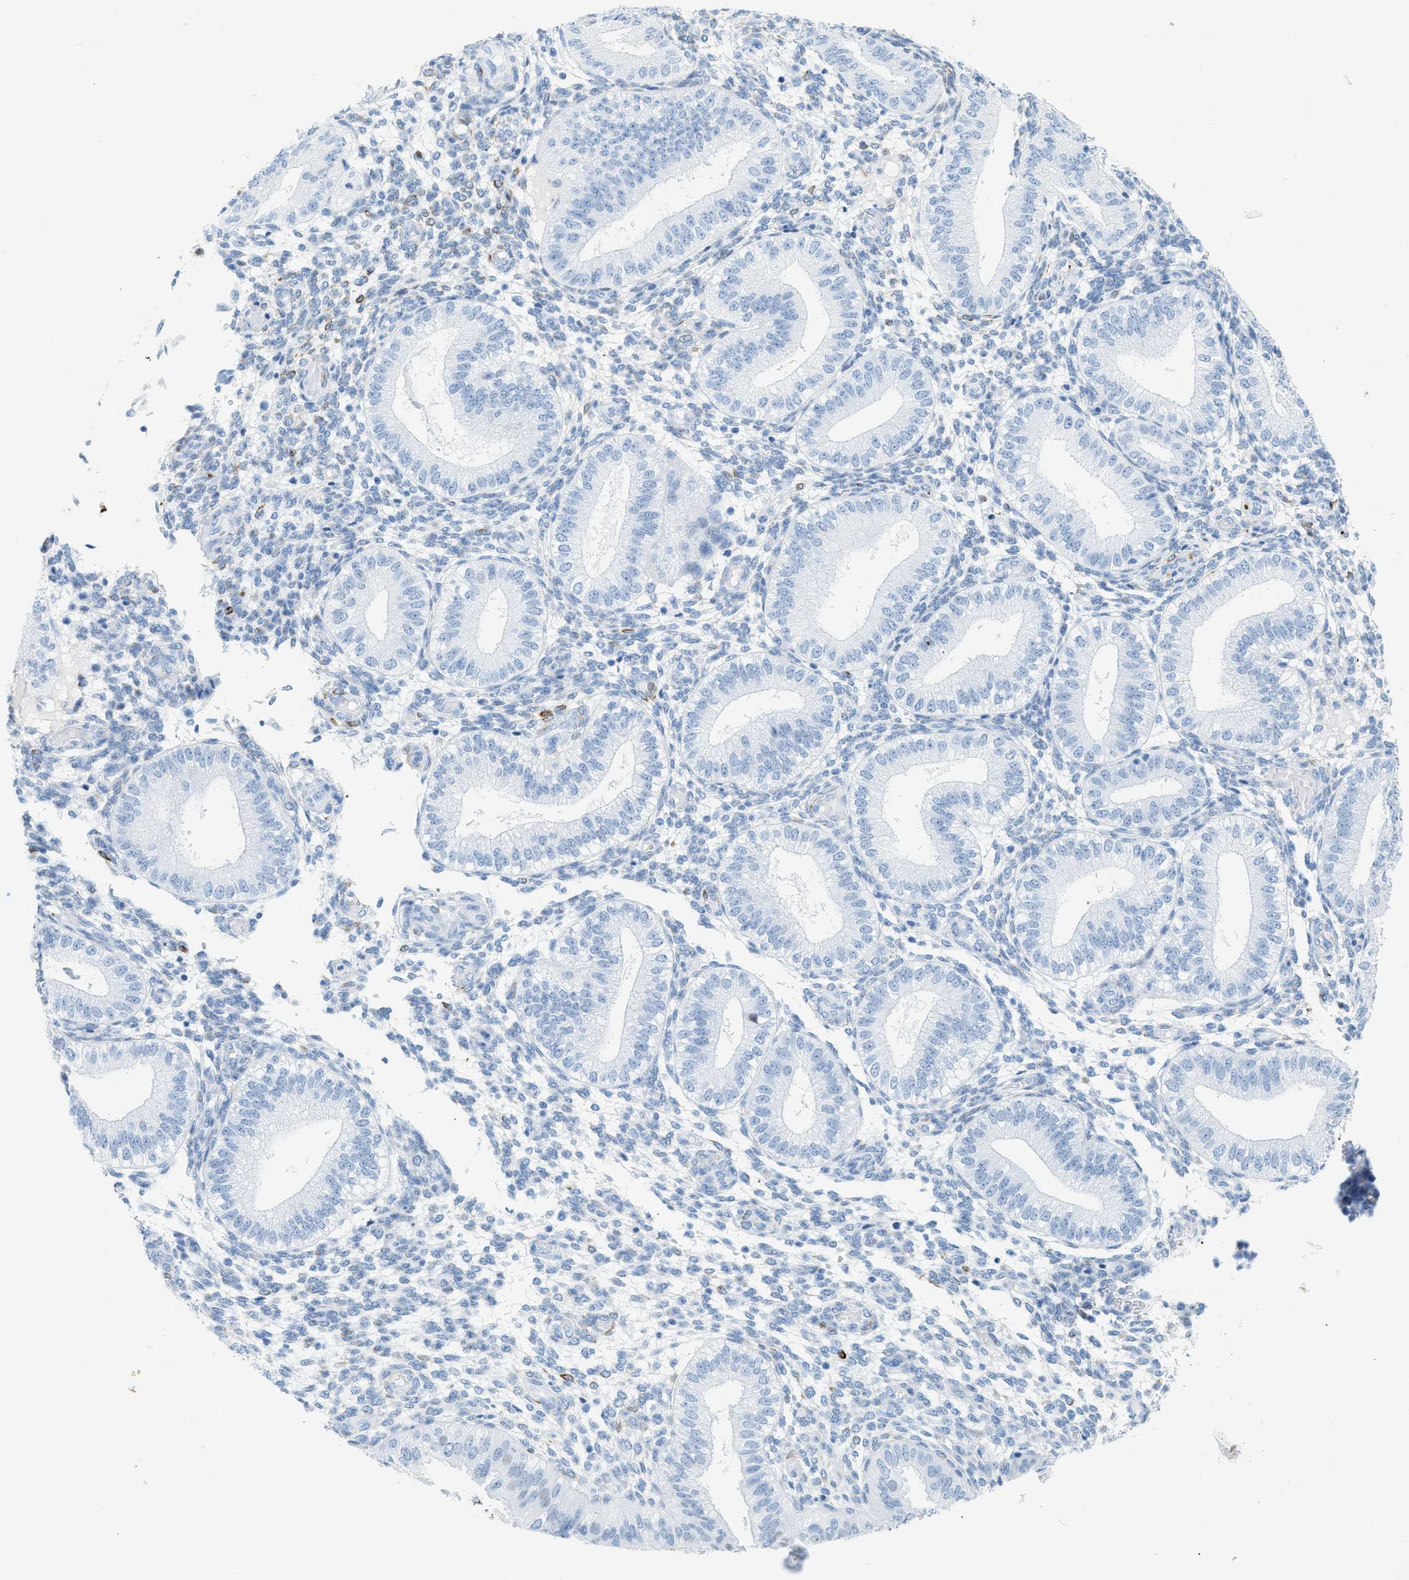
{"staining": {"intensity": "negative", "quantity": "none", "location": "none"}, "tissue": "endometrium", "cell_type": "Cells in endometrial stroma", "image_type": "normal", "snomed": [{"axis": "morphology", "description": "Normal tissue, NOS"}, {"axis": "topography", "description": "Endometrium"}], "caption": "Benign endometrium was stained to show a protein in brown. There is no significant expression in cells in endometrial stroma. (Stains: DAB (3,3'-diaminobenzidine) IHC with hematoxylin counter stain, Microscopy: brightfield microscopy at high magnification).", "gene": "DES", "patient": {"sex": "female", "age": 39}}